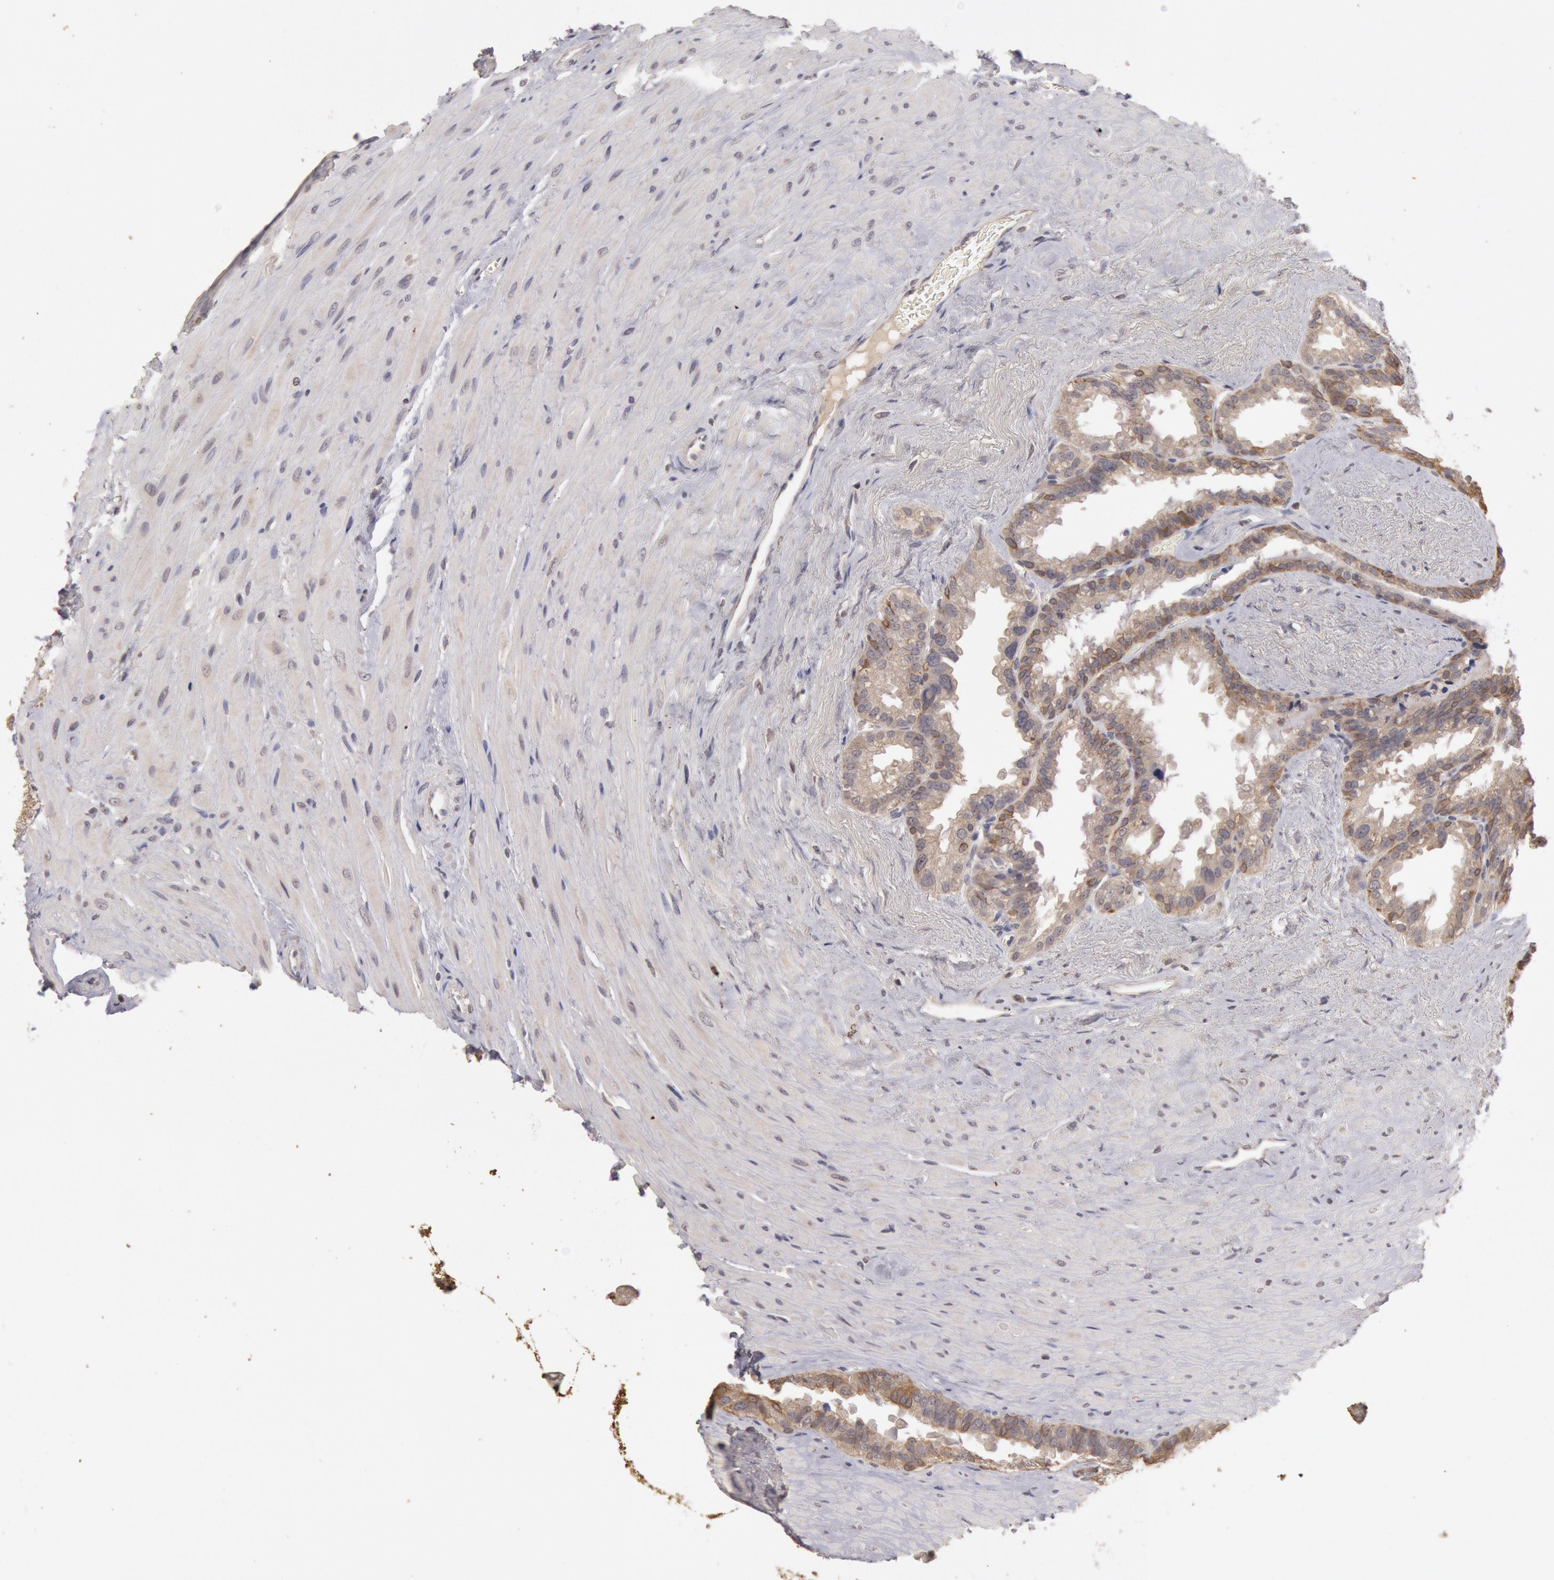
{"staining": {"intensity": "moderate", "quantity": ">75%", "location": "cytoplasmic/membranous"}, "tissue": "seminal vesicle", "cell_type": "Glandular cells", "image_type": "normal", "snomed": [{"axis": "morphology", "description": "Normal tissue, NOS"}, {"axis": "topography", "description": "Prostate"}, {"axis": "topography", "description": "Seminal veicle"}], "caption": "This photomicrograph shows immunohistochemistry (IHC) staining of unremarkable human seminal vesicle, with medium moderate cytoplasmic/membranous staining in approximately >75% of glandular cells.", "gene": "ZFP36L1", "patient": {"sex": "male", "age": 63}}